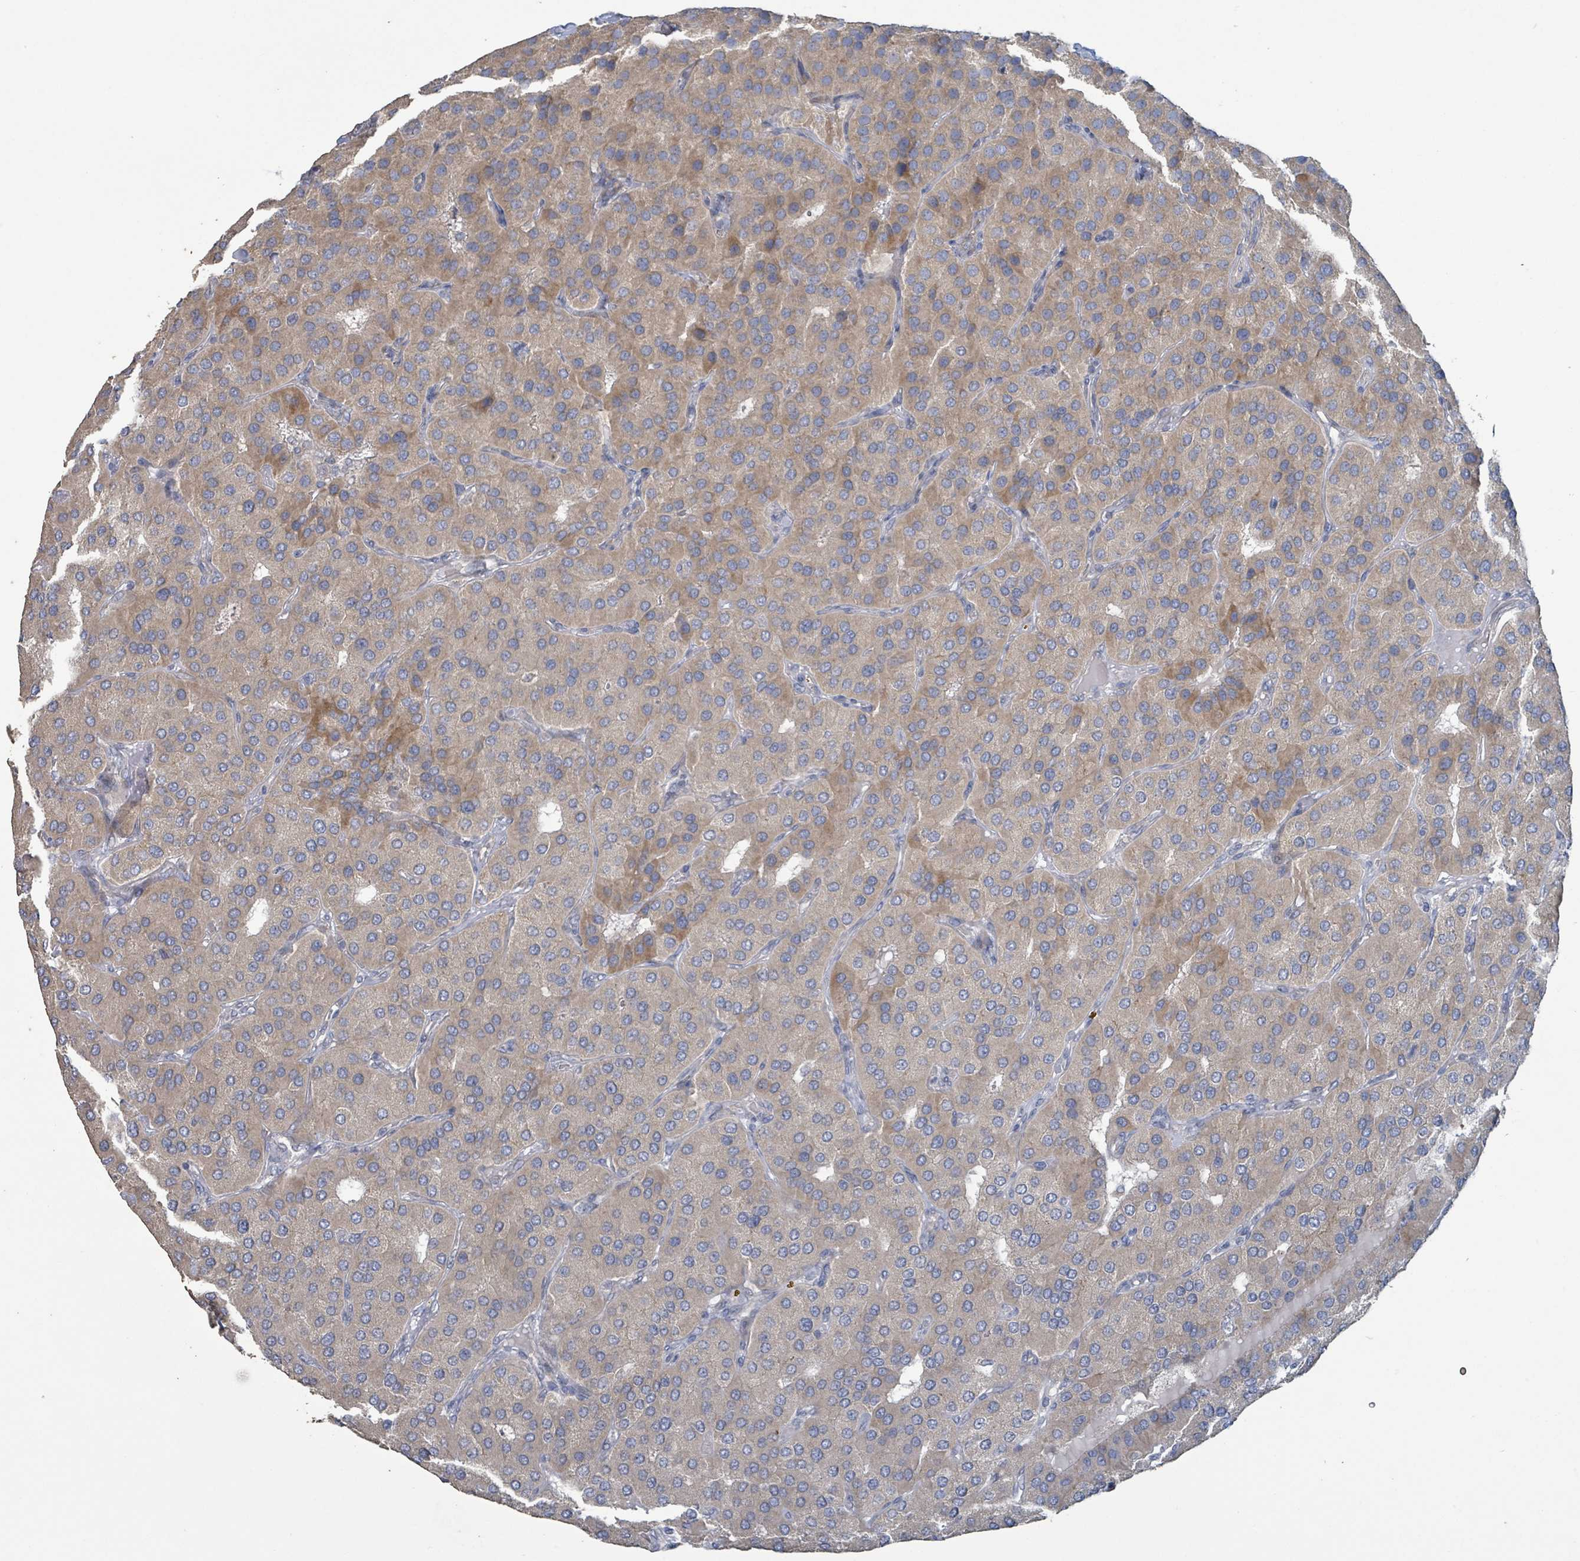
{"staining": {"intensity": "weak", "quantity": "25%-75%", "location": "cytoplasmic/membranous"}, "tissue": "parathyroid gland", "cell_type": "Glandular cells", "image_type": "normal", "snomed": [{"axis": "morphology", "description": "Normal tissue, NOS"}, {"axis": "morphology", "description": "Adenoma, NOS"}, {"axis": "topography", "description": "Parathyroid gland"}], "caption": "Immunohistochemical staining of benign parathyroid gland displays low levels of weak cytoplasmic/membranous positivity in about 25%-75% of glandular cells.", "gene": "RPL32", "patient": {"sex": "female", "age": 86}}